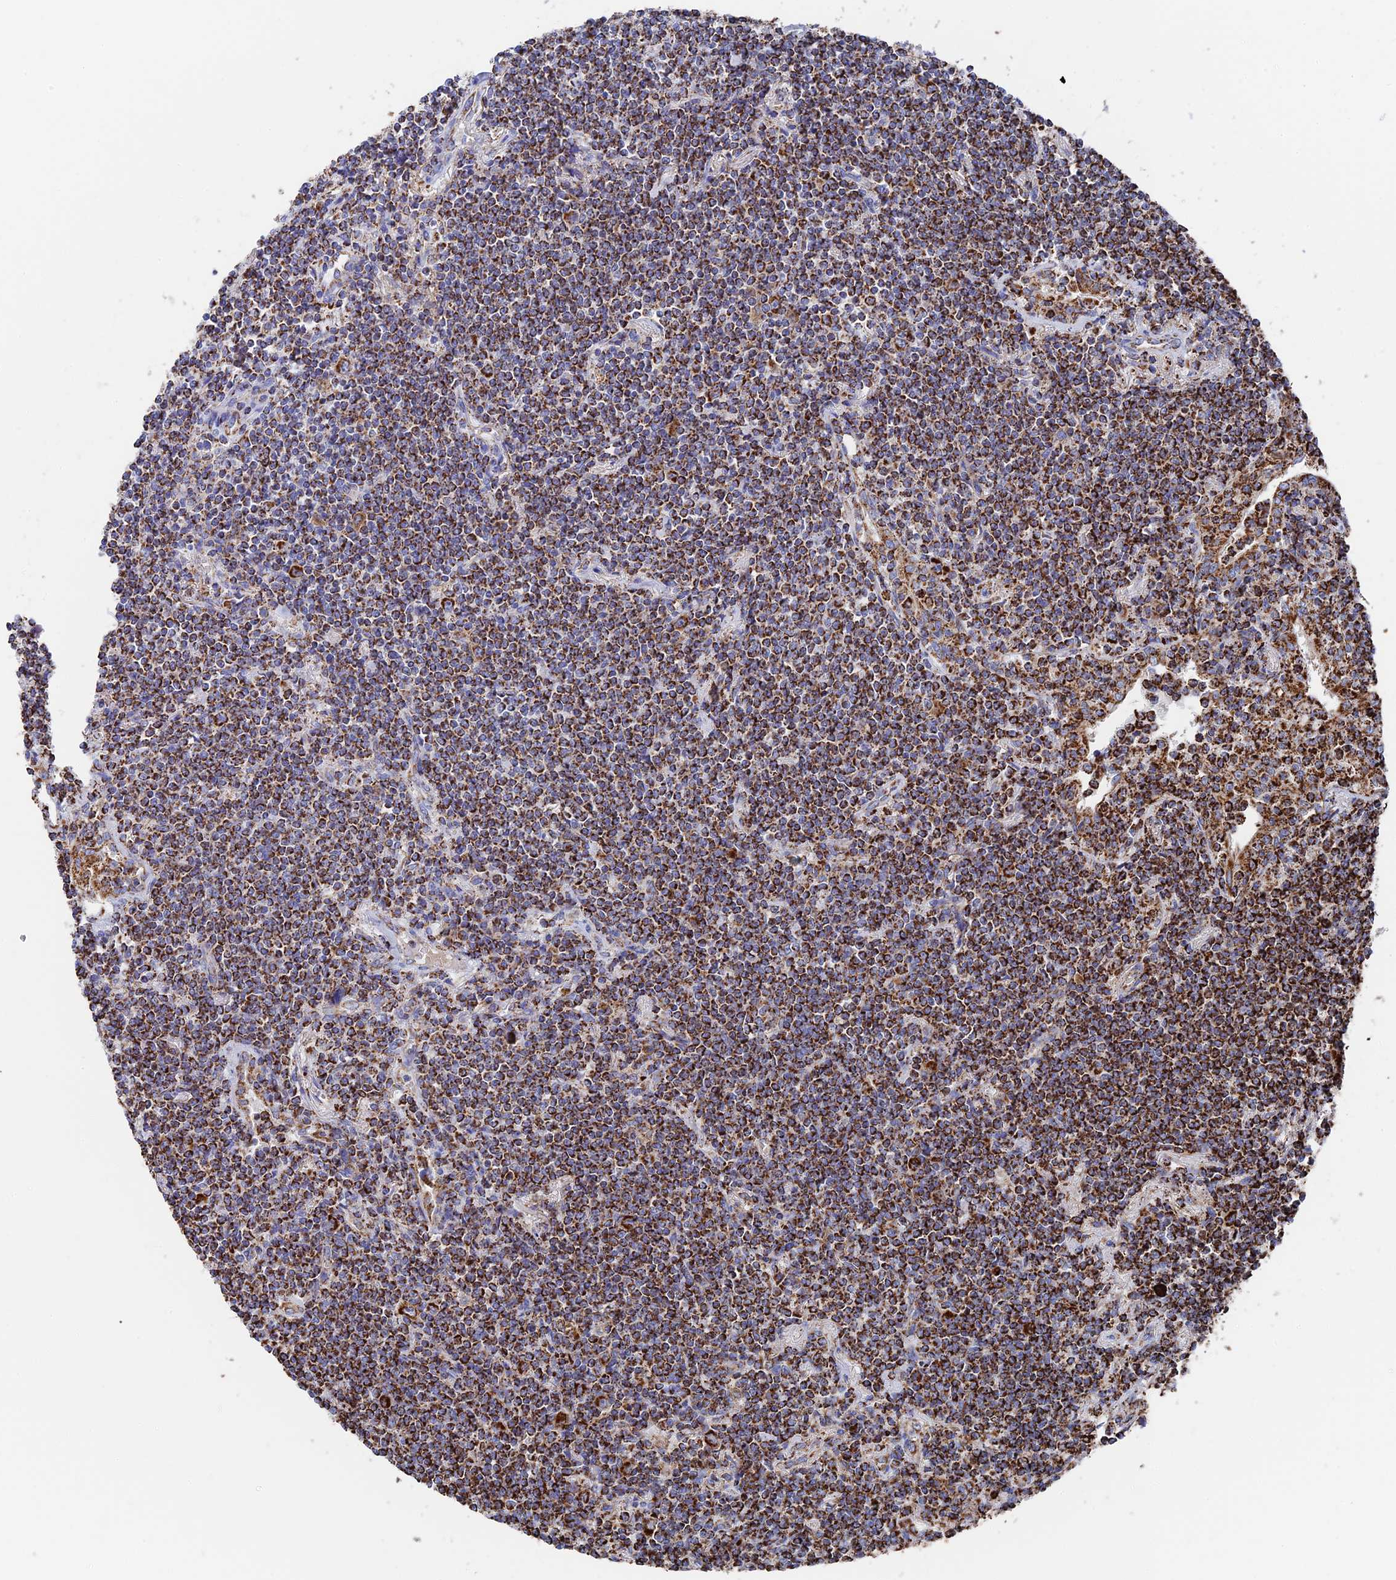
{"staining": {"intensity": "strong", "quantity": ">75%", "location": "cytoplasmic/membranous"}, "tissue": "lymphoma", "cell_type": "Tumor cells", "image_type": "cancer", "snomed": [{"axis": "morphology", "description": "Malignant lymphoma, non-Hodgkin's type, Low grade"}, {"axis": "topography", "description": "Lung"}], "caption": "Immunohistochemical staining of human lymphoma displays strong cytoplasmic/membranous protein positivity in approximately >75% of tumor cells.", "gene": "HAUS8", "patient": {"sex": "female", "age": 71}}